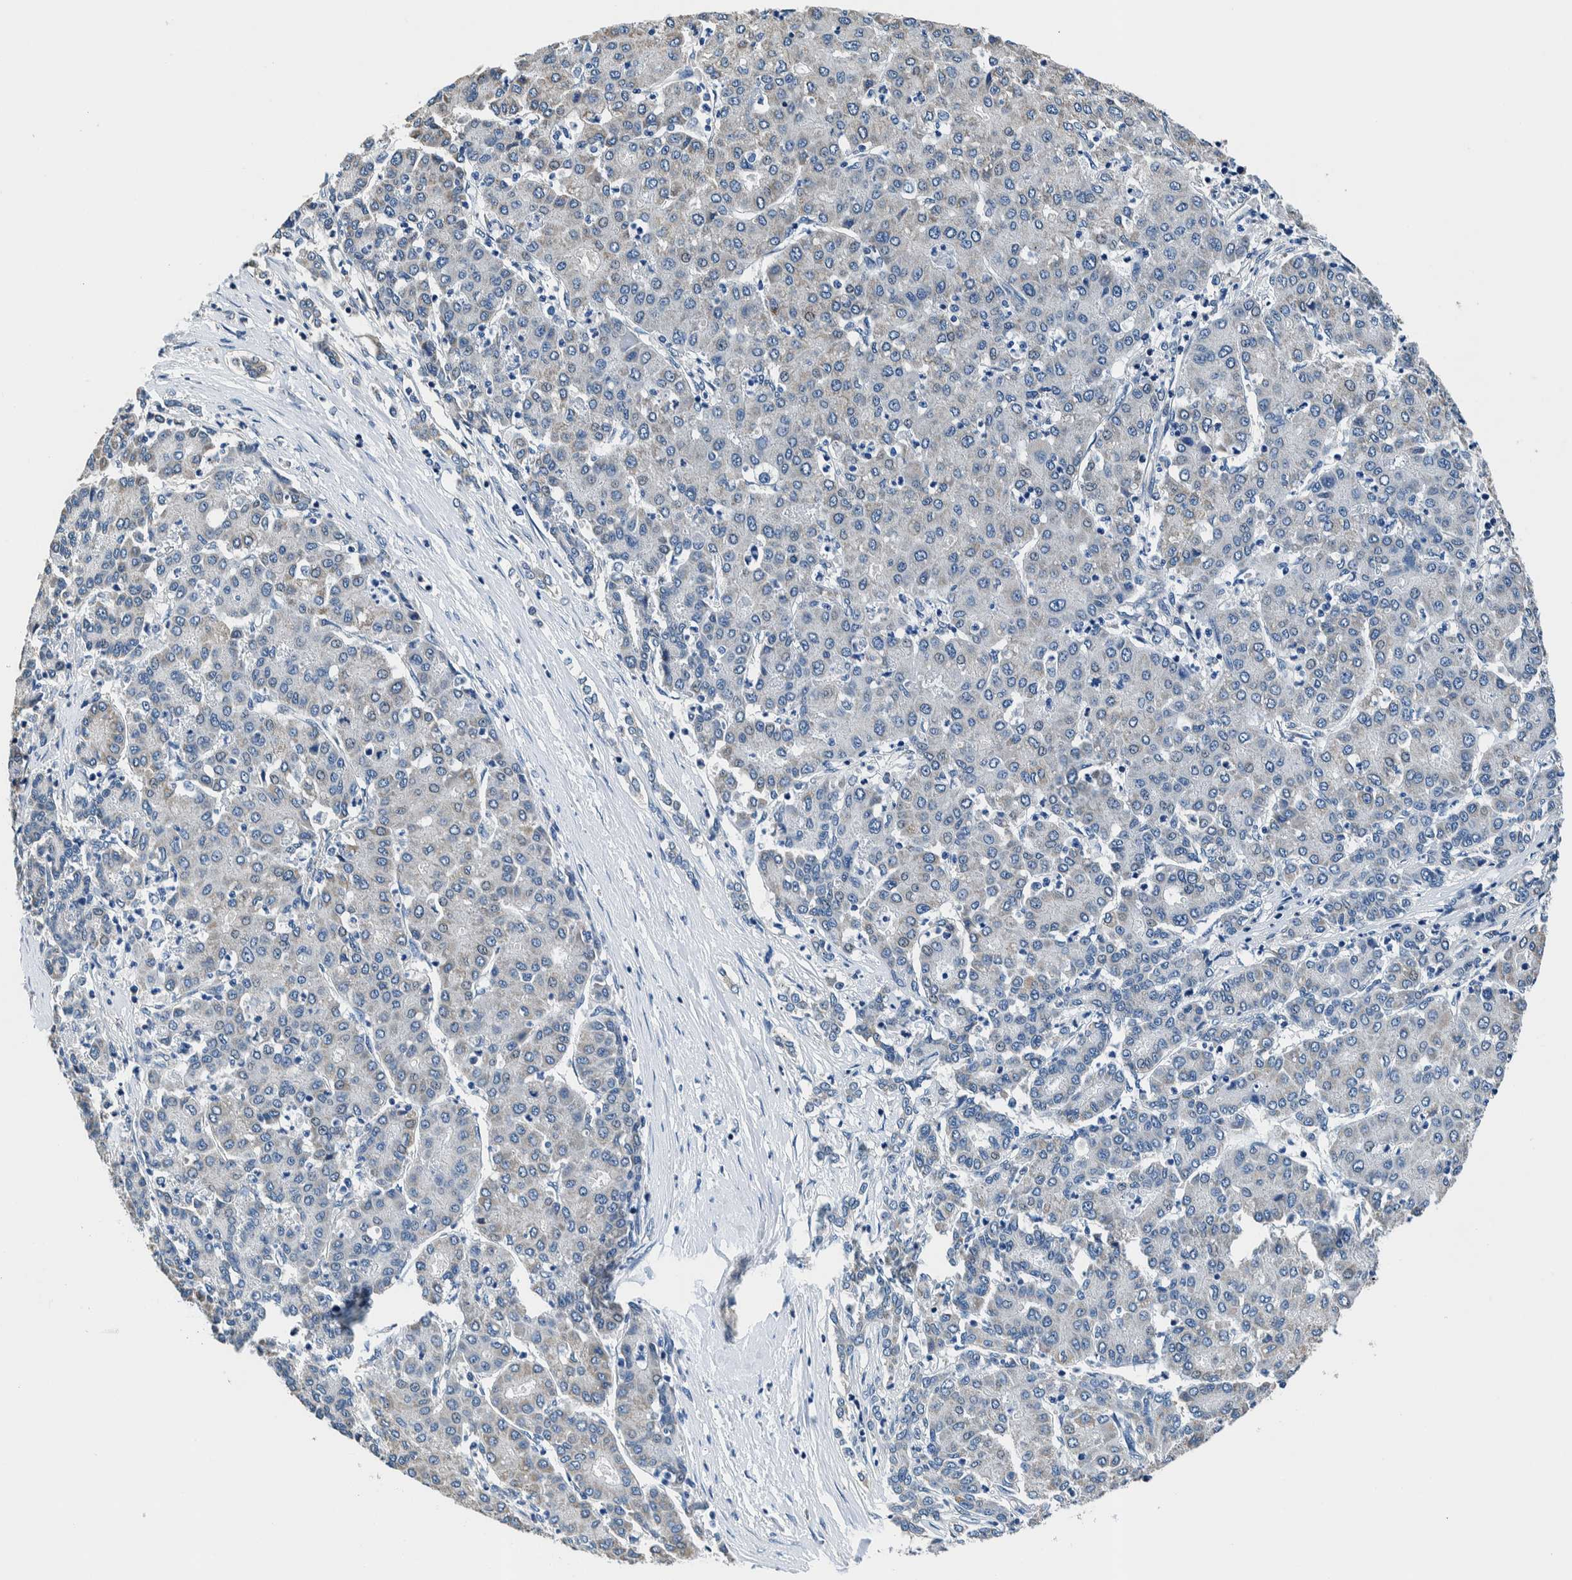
{"staining": {"intensity": "negative", "quantity": "none", "location": "none"}, "tissue": "liver cancer", "cell_type": "Tumor cells", "image_type": "cancer", "snomed": [{"axis": "morphology", "description": "Carcinoma, Hepatocellular, NOS"}, {"axis": "topography", "description": "Liver"}], "caption": "High magnification brightfield microscopy of liver cancer stained with DAB (3,3'-diaminobenzidine) (brown) and counterstained with hematoxylin (blue): tumor cells show no significant expression.", "gene": "NIBAN2", "patient": {"sex": "male", "age": 65}}